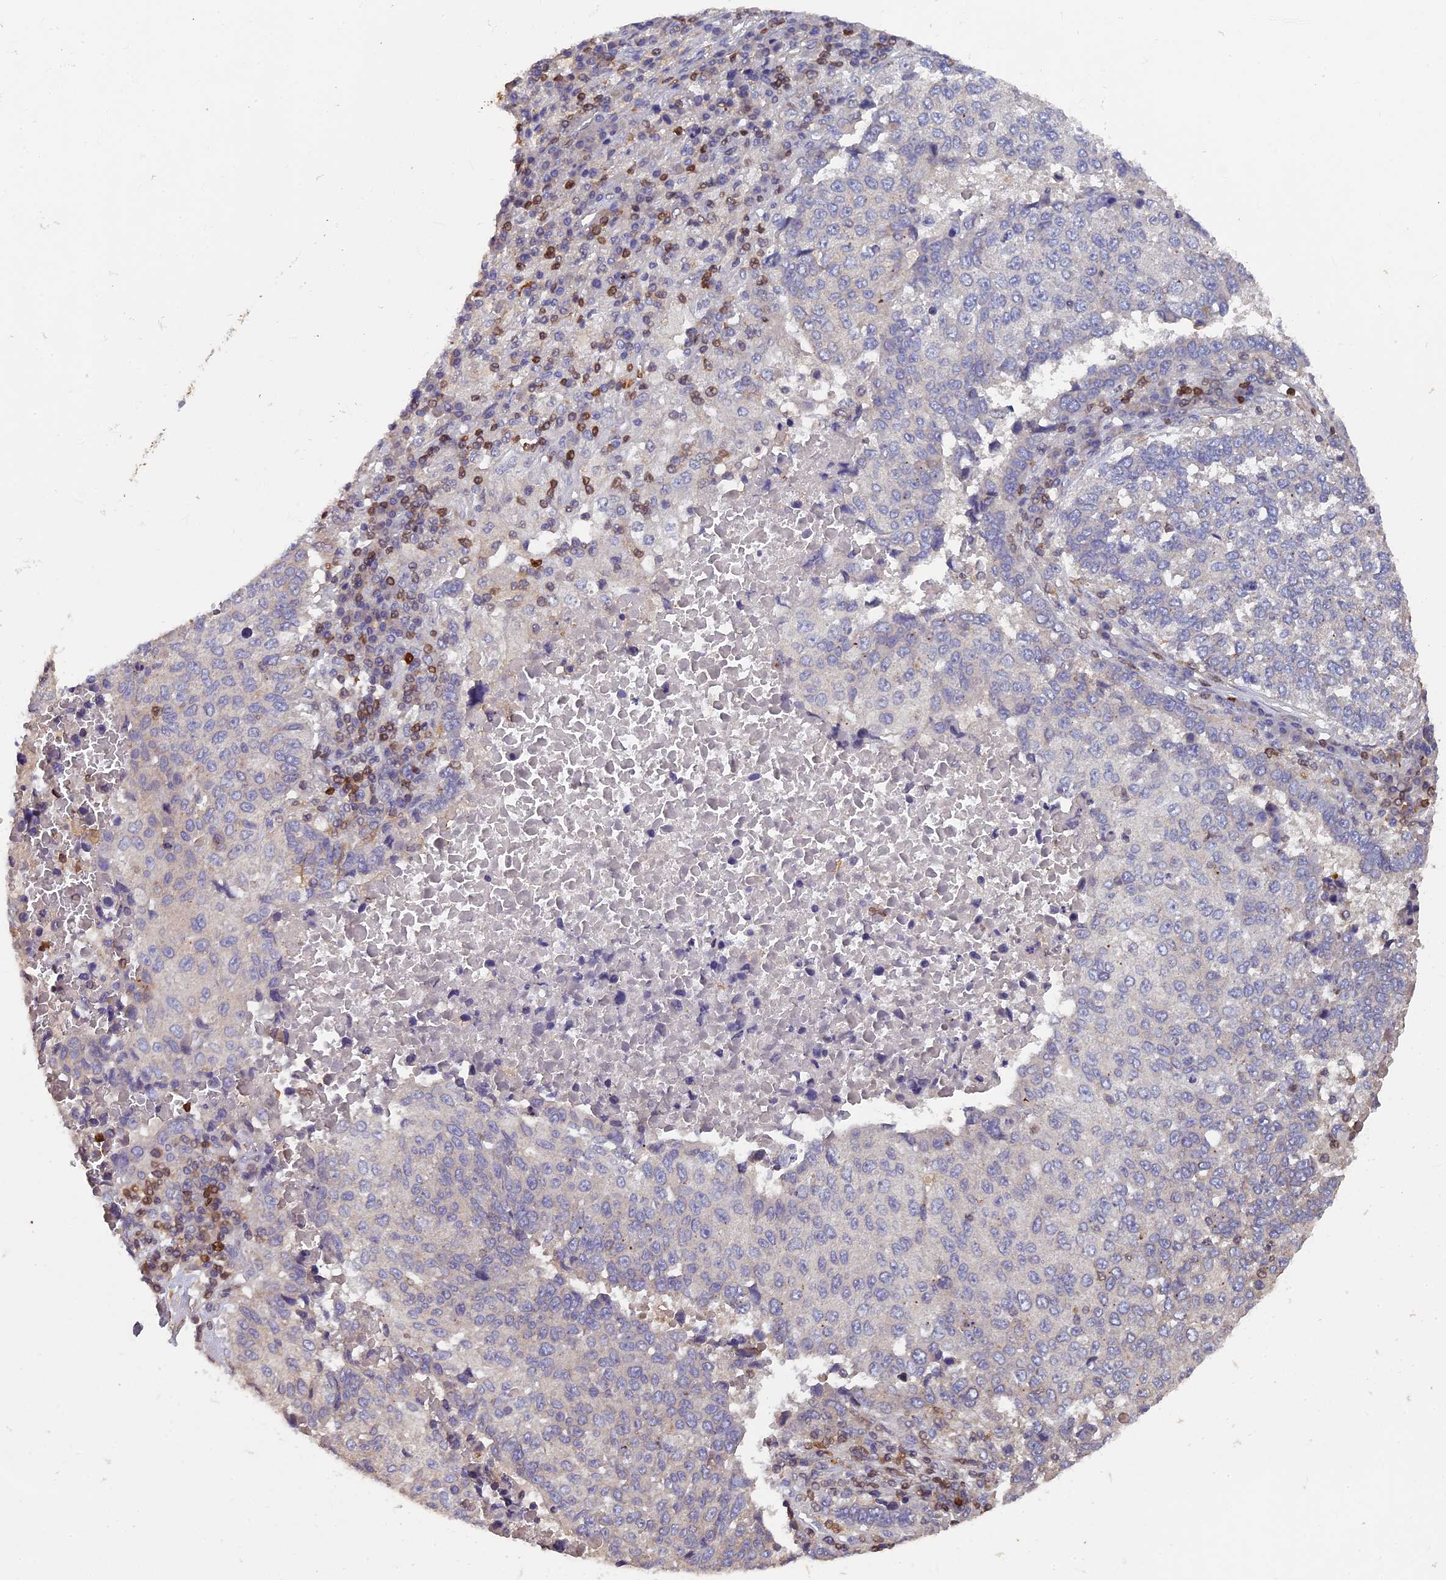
{"staining": {"intensity": "negative", "quantity": "none", "location": "none"}, "tissue": "lung cancer", "cell_type": "Tumor cells", "image_type": "cancer", "snomed": [{"axis": "morphology", "description": "Squamous cell carcinoma, NOS"}, {"axis": "topography", "description": "Lung"}], "caption": "There is no significant positivity in tumor cells of lung cancer.", "gene": "GALK2", "patient": {"sex": "male", "age": 73}}